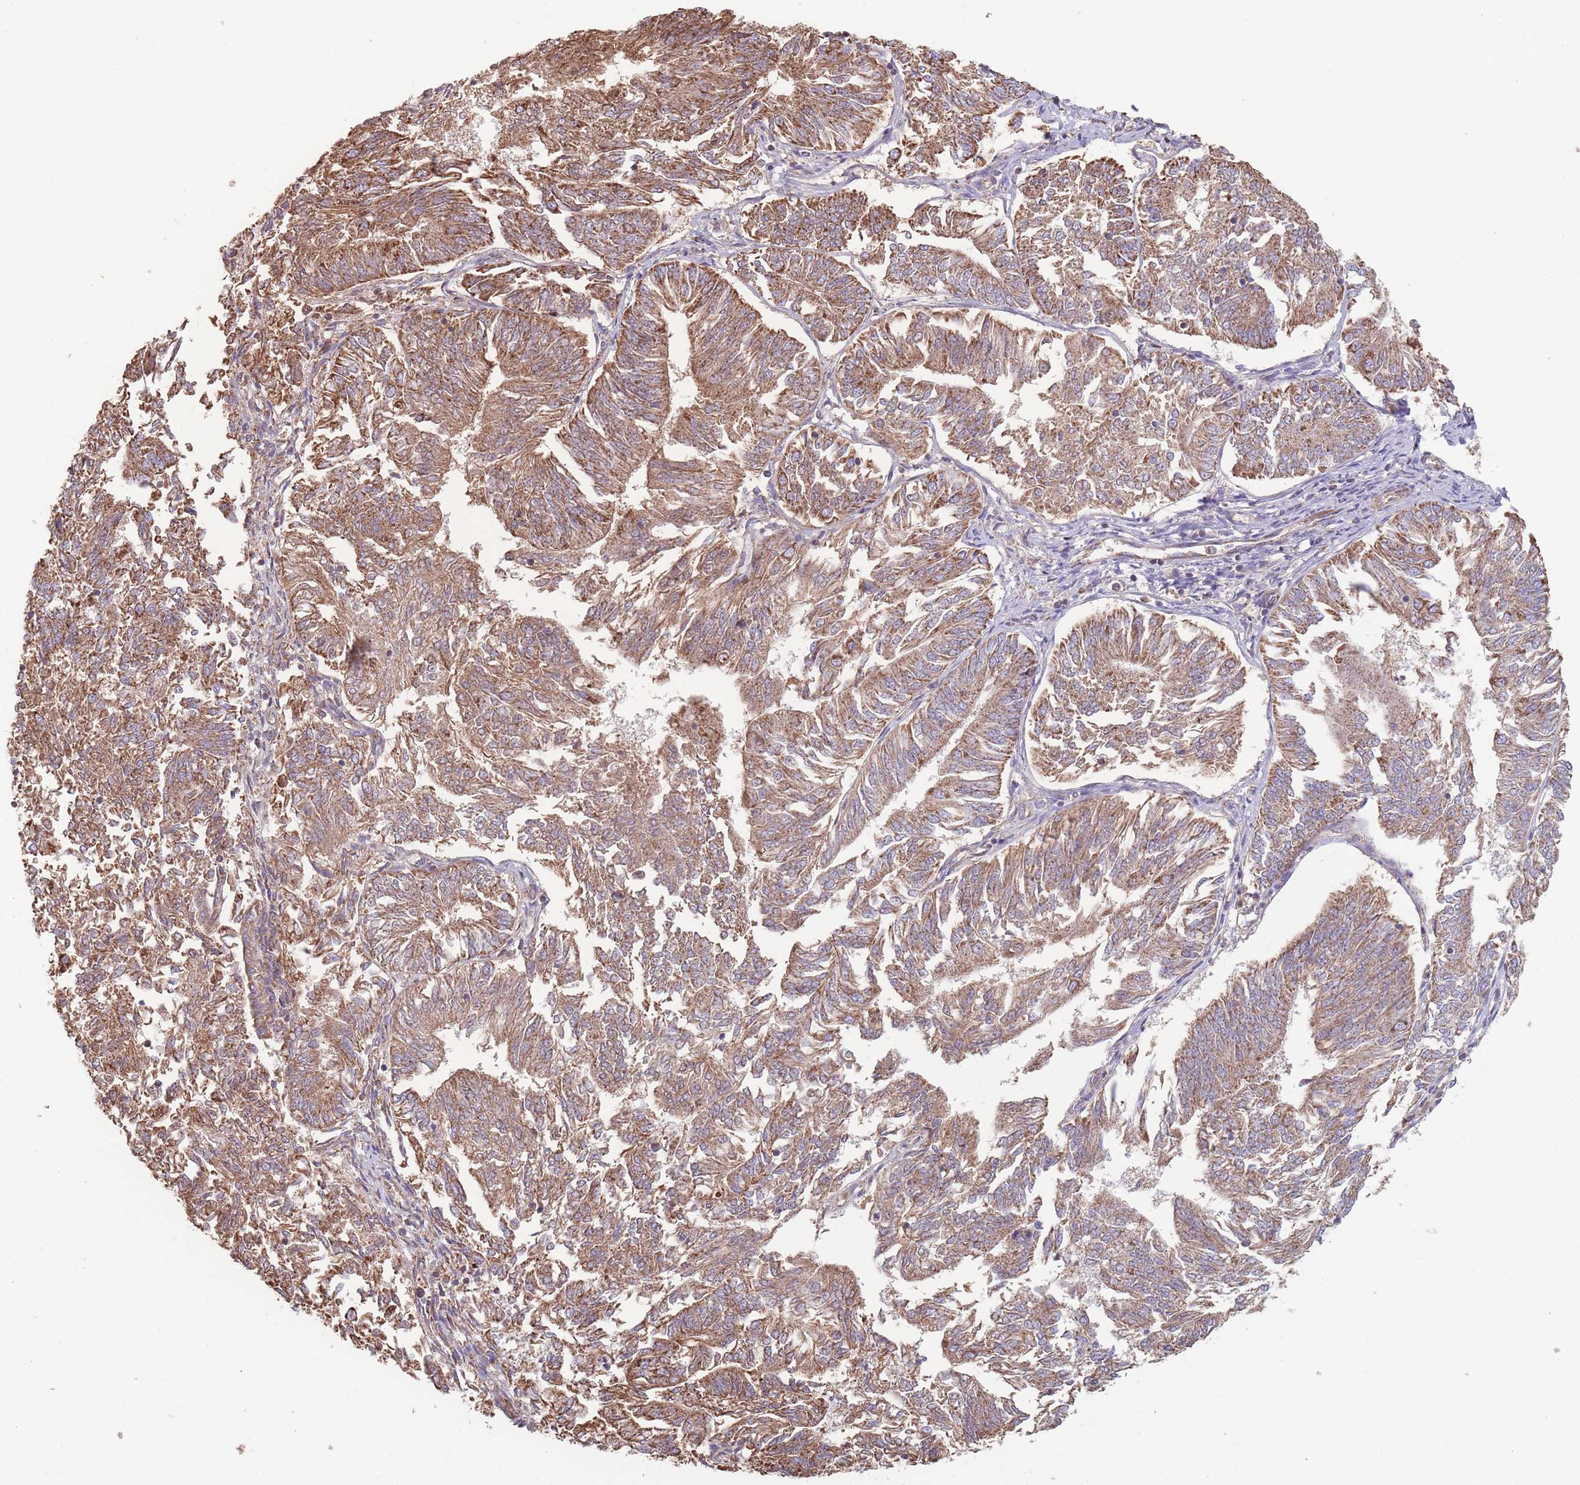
{"staining": {"intensity": "moderate", "quantity": ">75%", "location": "cytoplasmic/membranous"}, "tissue": "endometrial cancer", "cell_type": "Tumor cells", "image_type": "cancer", "snomed": [{"axis": "morphology", "description": "Adenocarcinoma, NOS"}, {"axis": "topography", "description": "Endometrium"}], "caption": "Human endometrial adenocarcinoma stained for a protein (brown) exhibits moderate cytoplasmic/membranous positive staining in approximately >75% of tumor cells.", "gene": "KIF16B", "patient": {"sex": "female", "age": 58}}